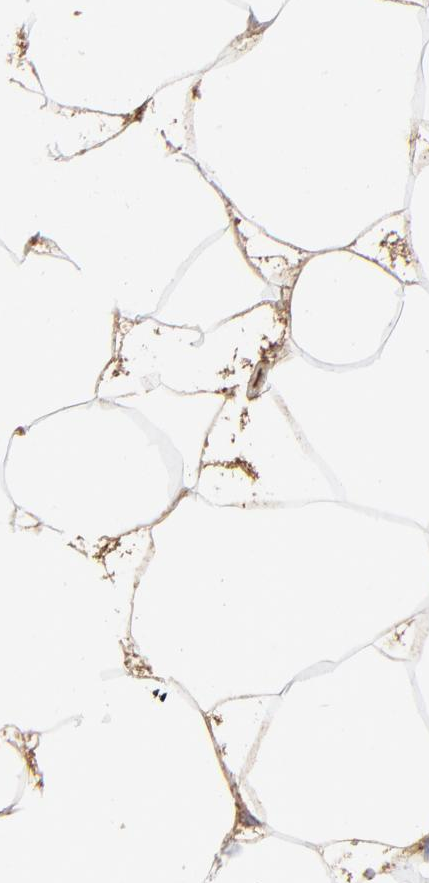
{"staining": {"intensity": "negative", "quantity": "none", "location": "none"}, "tissue": "adipose tissue", "cell_type": "Adipocytes", "image_type": "normal", "snomed": [{"axis": "morphology", "description": "Normal tissue, NOS"}, {"axis": "morphology", "description": "Duct carcinoma"}, {"axis": "topography", "description": "Breast"}, {"axis": "topography", "description": "Adipose tissue"}], "caption": "An immunohistochemistry (IHC) photomicrograph of unremarkable adipose tissue is shown. There is no staining in adipocytes of adipose tissue.", "gene": "CCR3", "patient": {"sex": "female", "age": 37}}